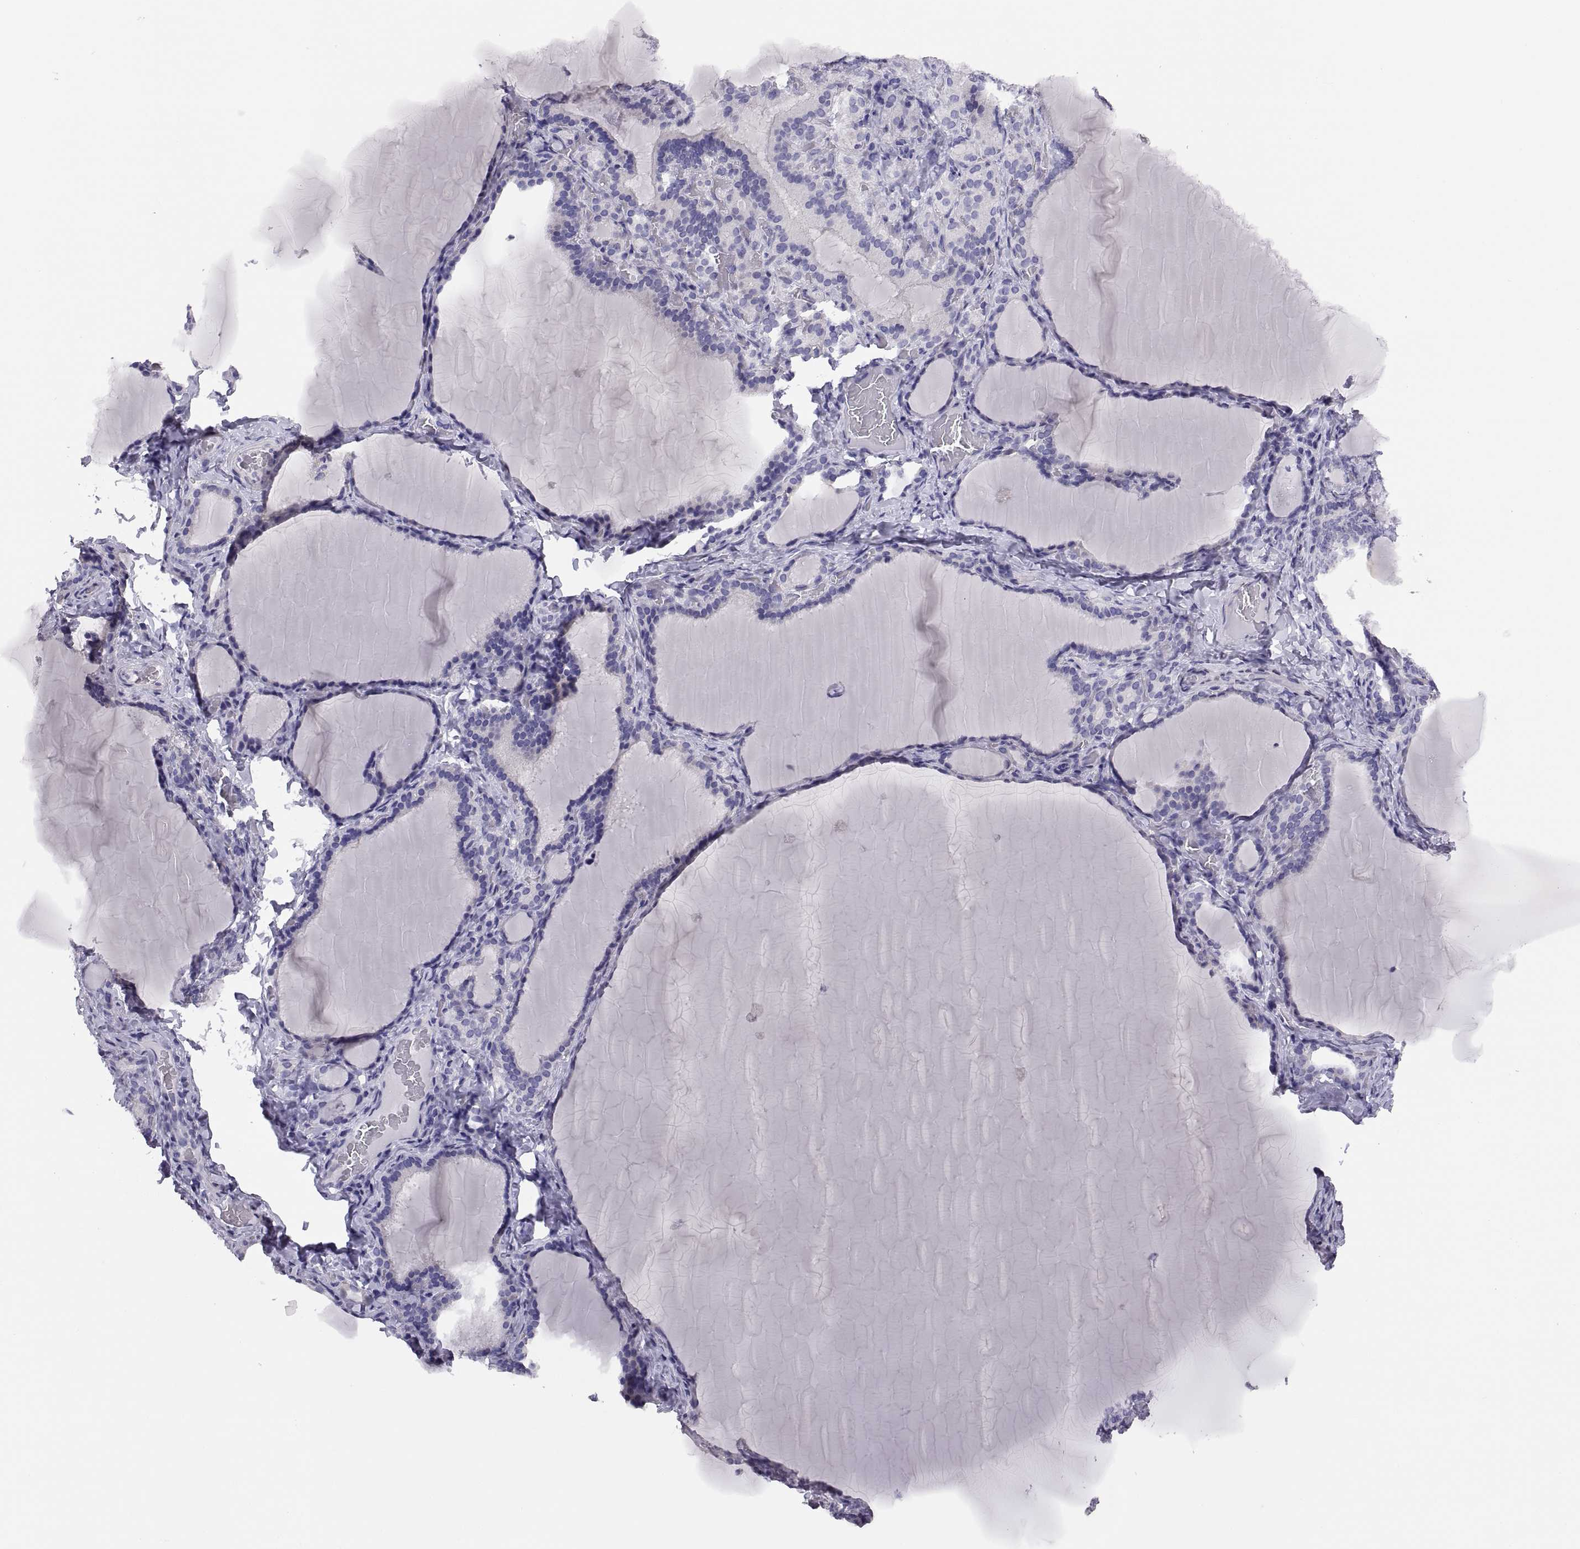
{"staining": {"intensity": "negative", "quantity": "none", "location": "none"}, "tissue": "thyroid gland", "cell_type": "Glandular cells", "image_type": "normal", "snomed": [{"axis": "morphology", "description": "Normal tissue, NOS"}, {"axis": "morphology", "description": "Hyperplasia, NOS"}, {"axis": "topography", "description": "Thyroid gland"}], "caption": "Protein analysis of benign thyroid gland reveals no significant positivity in glandular cells.", "gene": "STRC", "patient": {"sex": "female", "age": 27}}